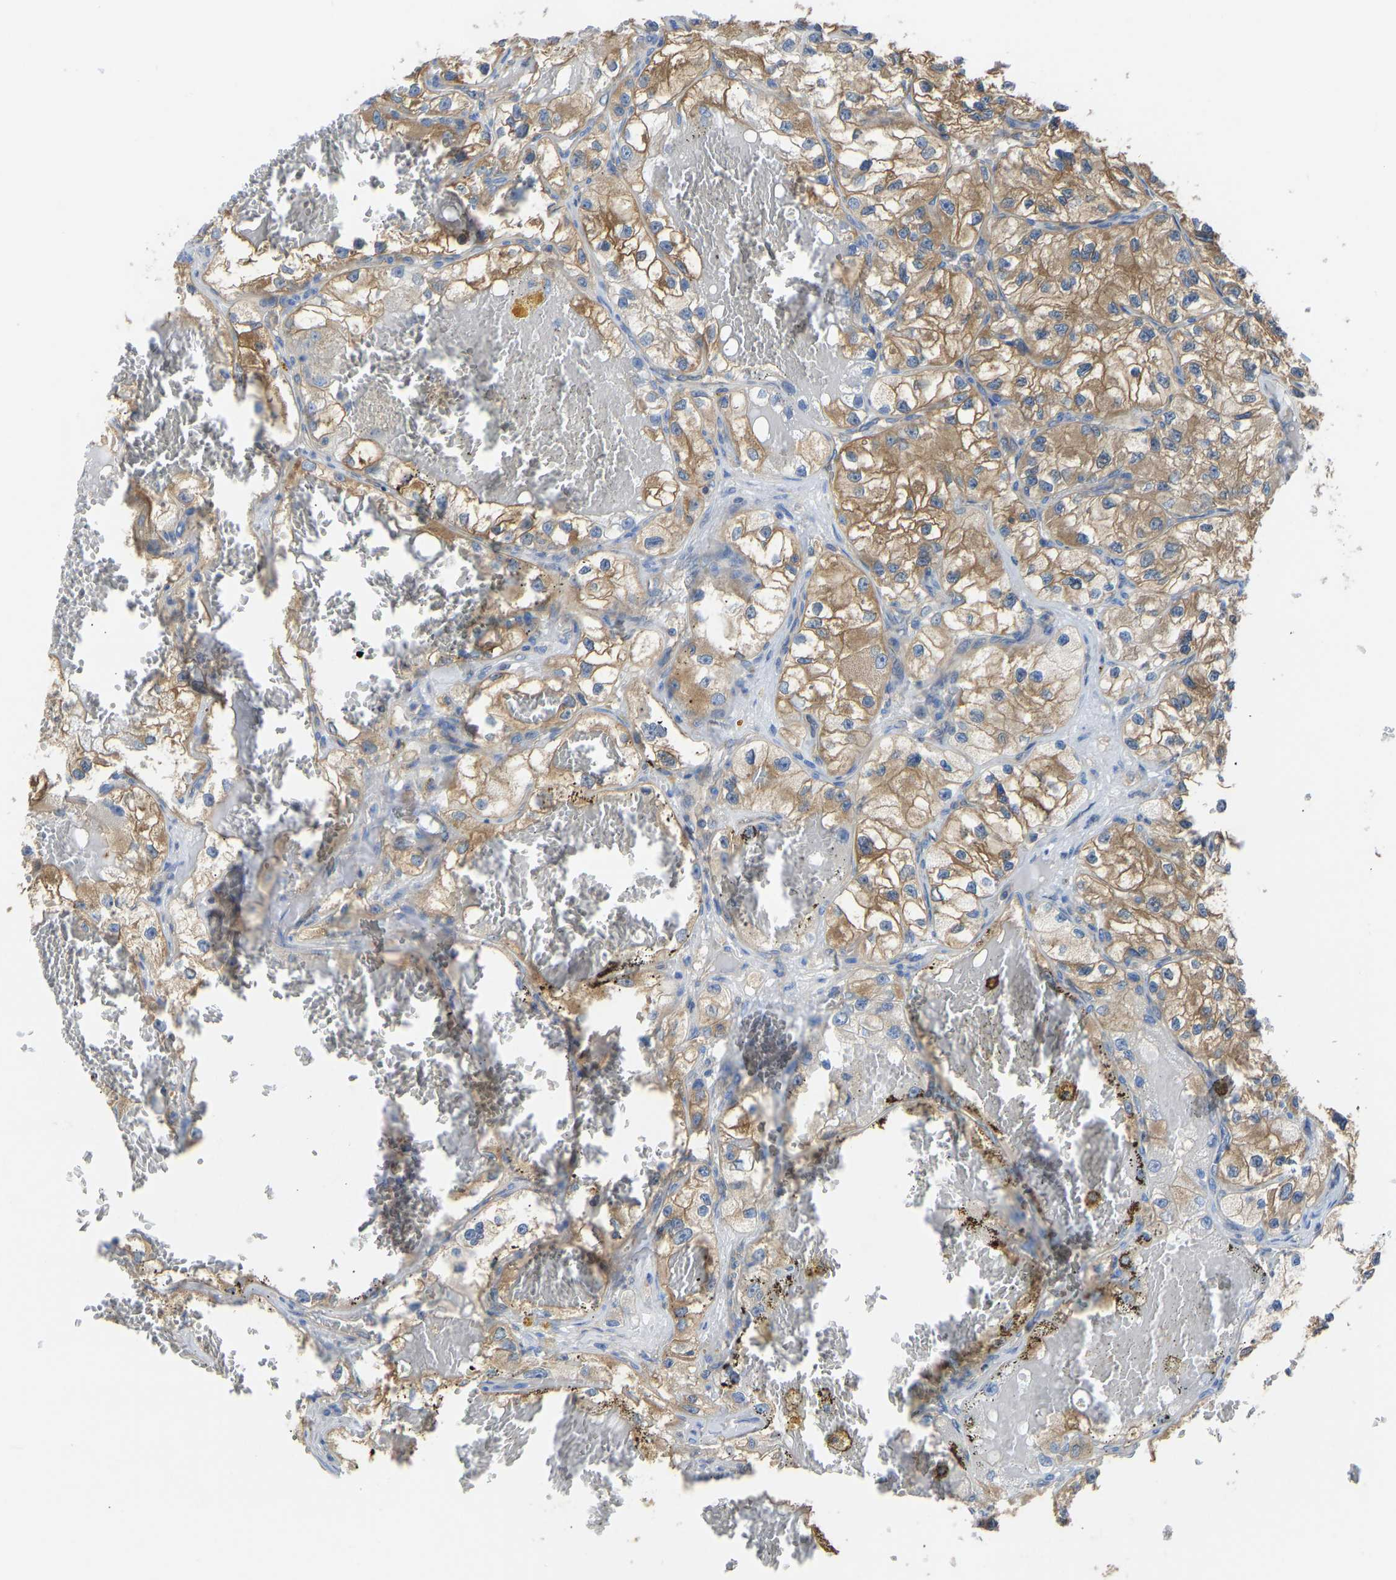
{"staining": {"intensity": "moderate", "quantity": ">75%", "location": "cytoplasmic/membranous"}, "tissue": "renal cancer", "cell_type": "Tumor cells", "image_type": "cancer", "snomed": [{"axis": "morphology", "description": "Adenocarcinoma, NOS"}, {"axis": "topography", "description": "Kidney"}], "caption": "Renal adenocarcinoma stained with a brown dye exhibits moderate cytoplasmic/membranous positive staining in about >75% of tumor cells.", "gene": "PPP3CA", "patient": {"sex": "female", "age": 57}}